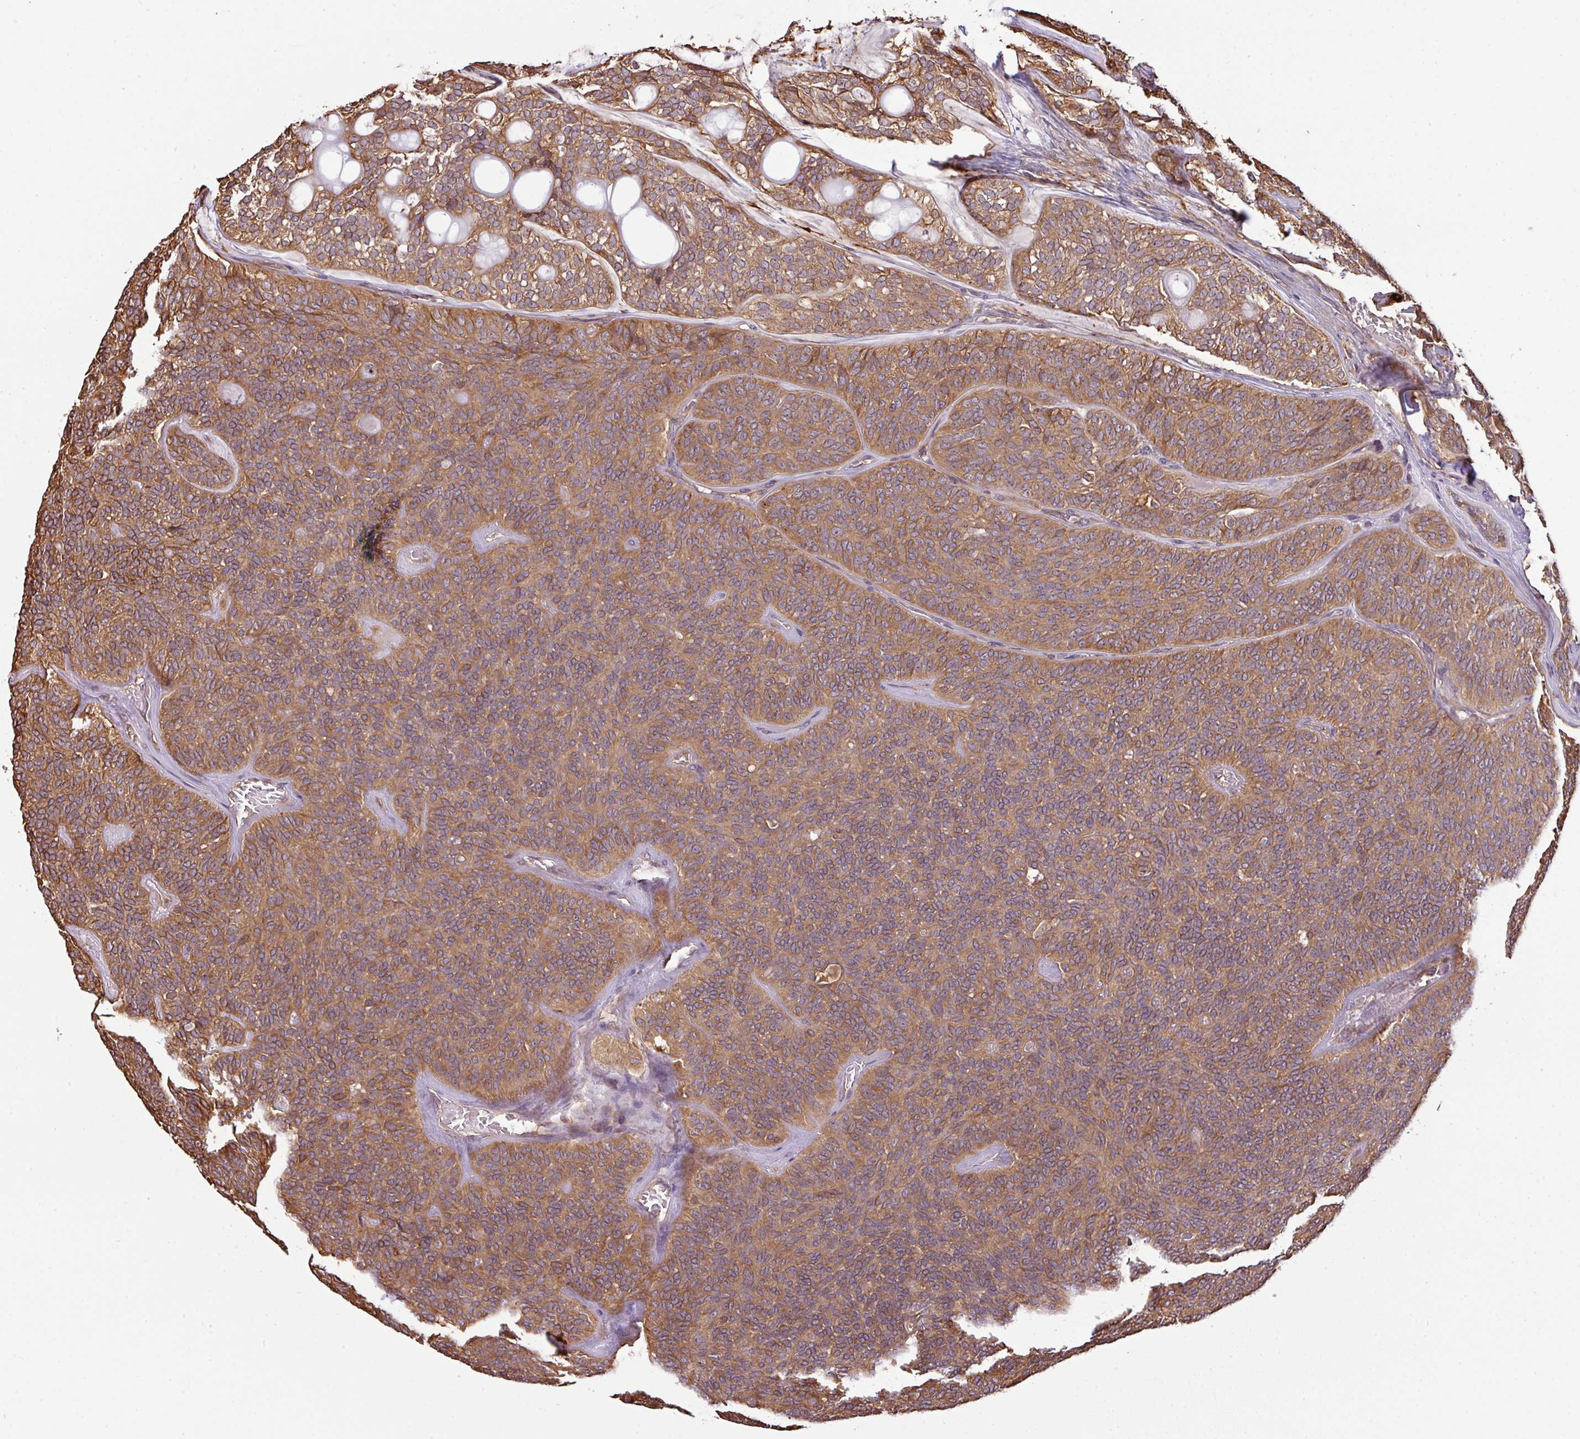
{"staining": {"intensity": "moderate", "quantity": ">75%", "location": "cytoplasmic/membranous"}, "tissue": "head and neck cancer", "cell_type": "Tumor cells", "image_type": "cancer", "snomed": [{"axis": "morphology", "description": "Adenocarcinoma, NOS"}, {"axis": "topography", "description": "Head-Neck"}], "caption": "Protein expression by immunohistochemistry displays moderate cytoplasmic/membranous expression in about >75% of tumor cells in head and neck cancer. (Brightfield microscopy of DAB IHC at high magnification).", "gene": "VENTX", "patient": {"sex": "male", "age": 66}}